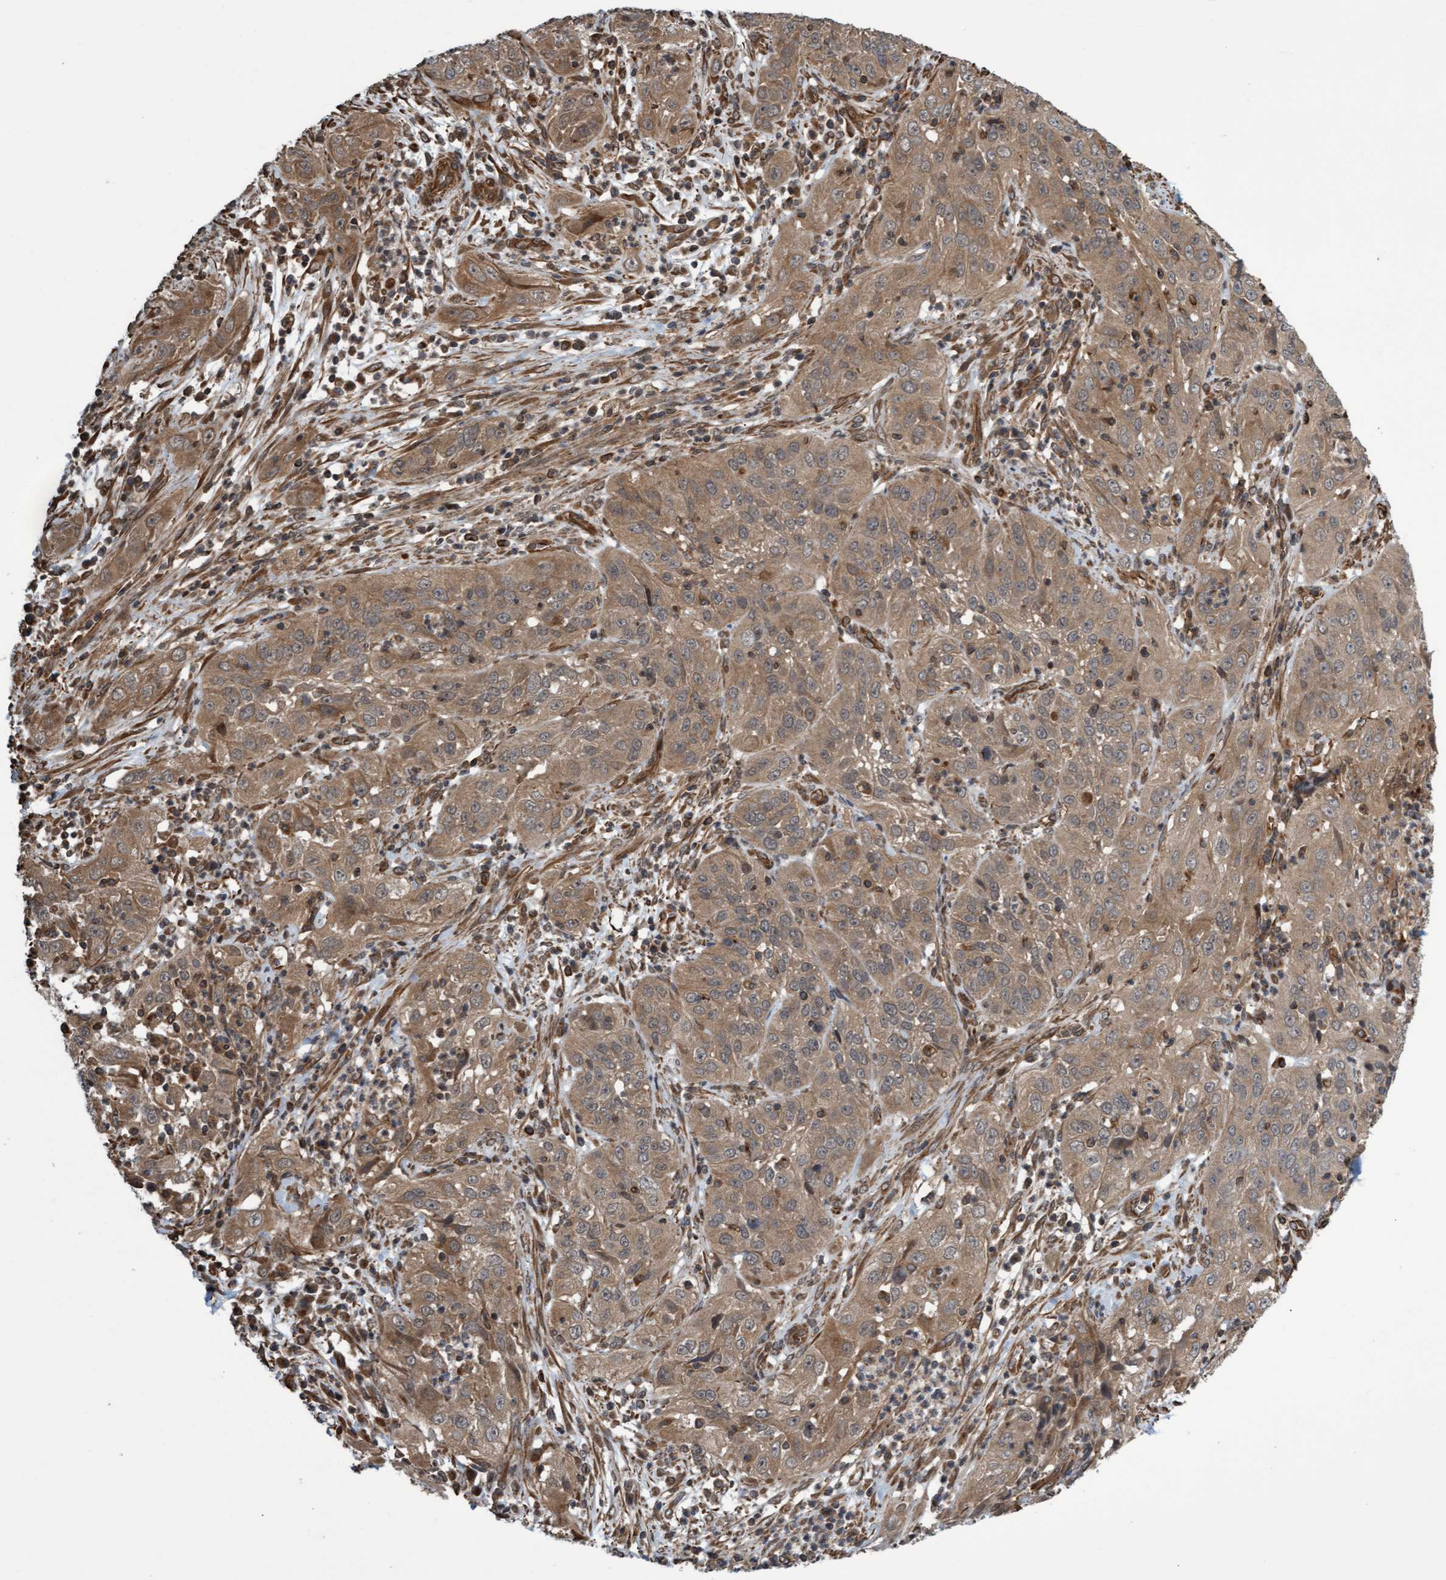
{"staining": {"intensity": "moderate", "quantity": ">75%", "location": "cytoplasmic/membranous"}, "tissue": "cervical cancer", "cell_type": "Tumor cells", "image_type": "cancer", "snomed": [{"axis": "morphology", "description": "Squamous cell carcinoma, NOS"}, {"axis": "topography", "description": "Cervix"}], "caption": "Squamous cell carcinoma (cervical) stained with IHC demonstrates moderate cytoplasmic/membranous positivity in about >75% of tumor cells. Using DAB (brown) and hematoxylin (blue) stains, captured at high magnification using brightfield microscopy.", "gene": "TNFRSF10B", "patient": {"sex": "female", "age": 32}}